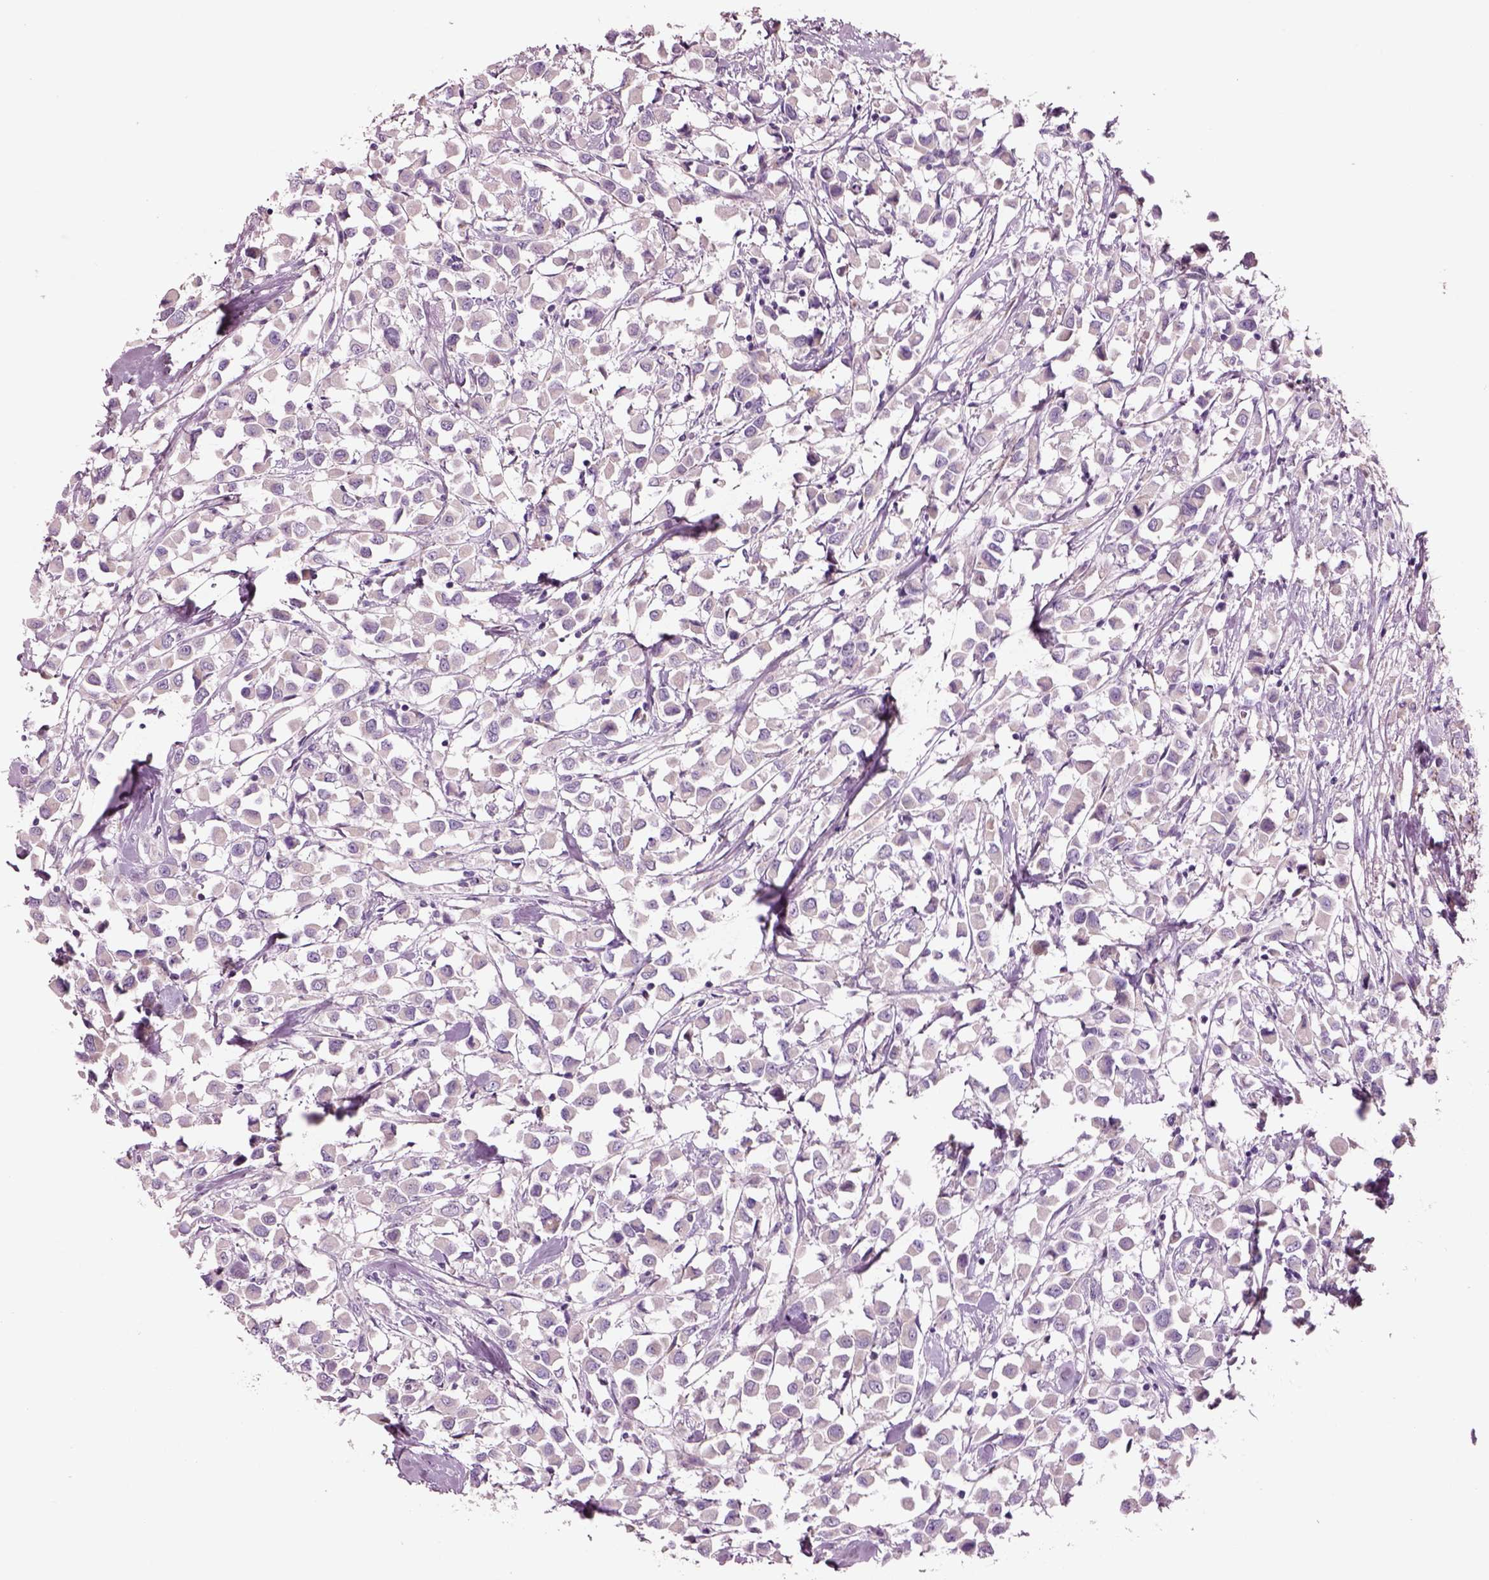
{"staining": {"intensity": "negative", "quantity": "none", "location": "none"}, "tissue": "breast cancer", "cell_type": "Tumor cells", "image_type": "cancer", "snomed": [{"axis": "morphology", "description": "Duct carcinoma"}, {"axis": "topography", "description": "Breast"}], "caption": "Human breast cancer (intraductal carcinoma) stained for a protein using immunohistochemistry shows no positivity in tumor cells.", "gene": "PLPP7", "patient": {"sex": "female", "age": 61}}